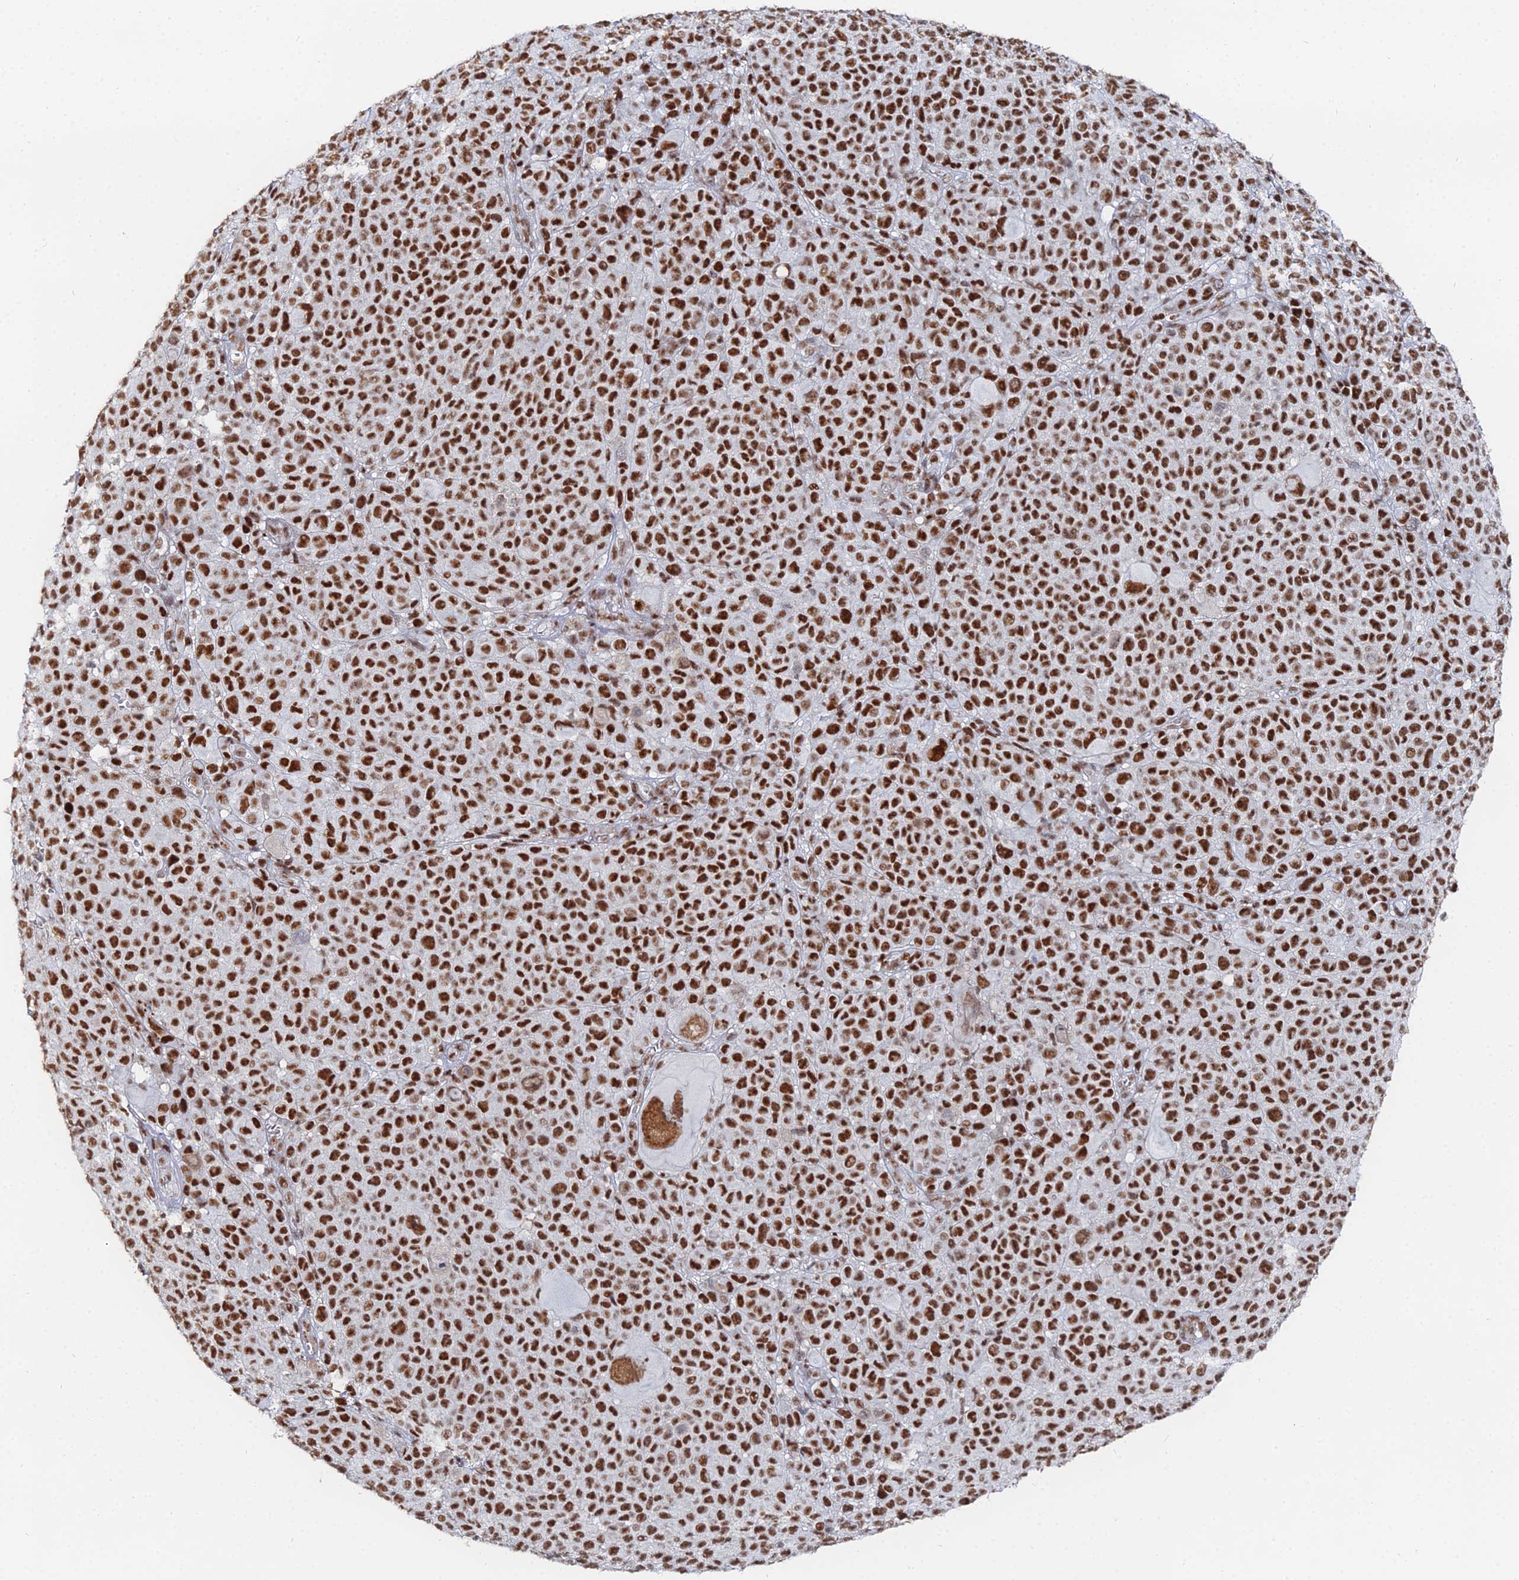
{"staining": {"intensity": "strong", "quantity": ">75%", "location": "nuclear"}, "tissue": "melanoma", "cell_type": "Tumor cells", "image_type": "cancer", "snomed": [{"axis": "morphology", "description": "Malignant melanoma, NOS"}, {"axis": "topography", "description": "Skin"}], "caption": "A micrograph of human melanoma stained for a protein shows strong nuclear brown staining in tumor cells.", "gene": "GSC2", "patient": {"sex": "female", "age": 94}}